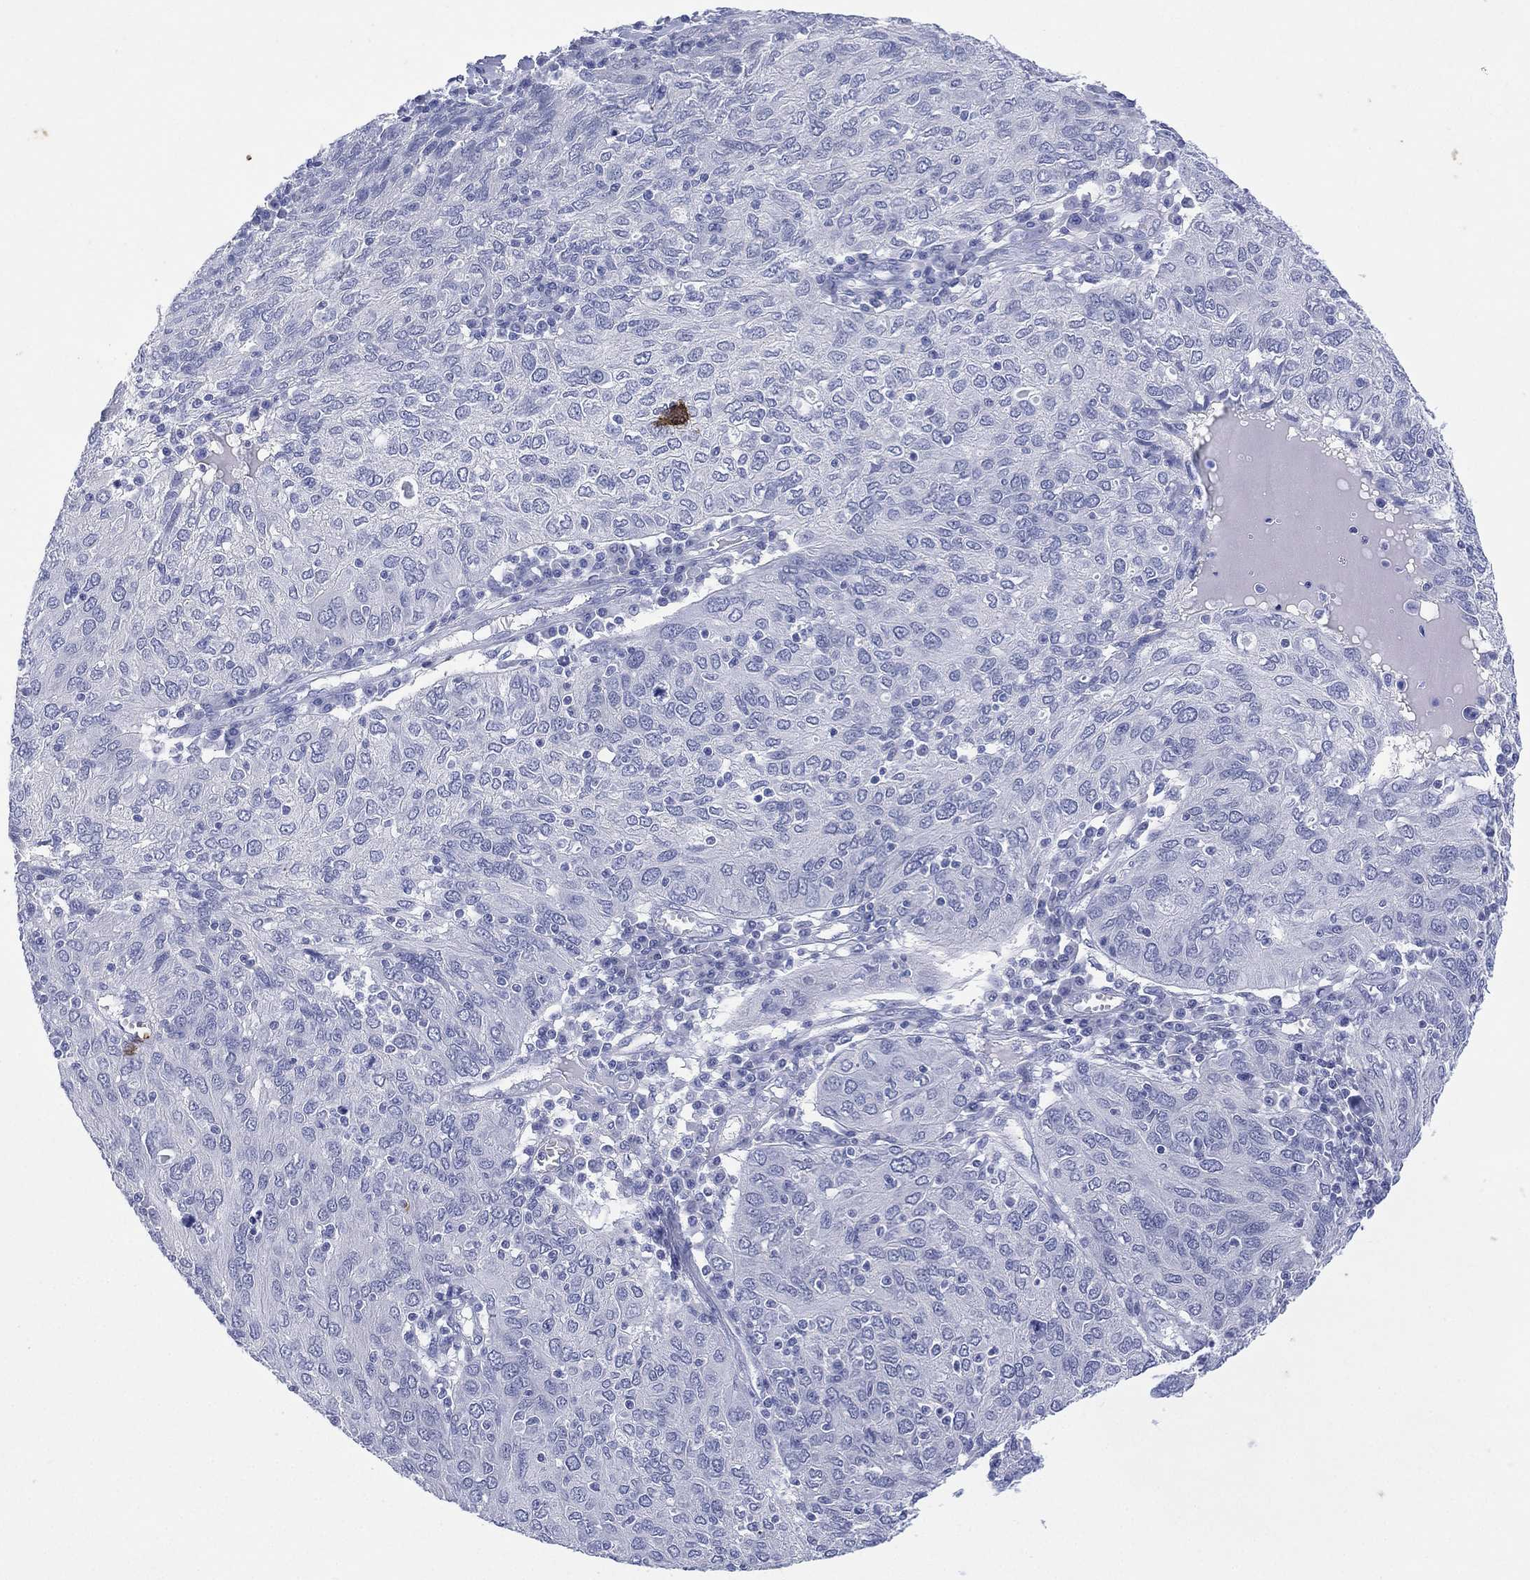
{"staining": {"intensity": "negative", "quantity": "none", "location": "none"}, "tissue": "ovarian cancer", "cell_type": "Tumor cells", "image_type": "cancer", "snomed": [{"axis": "morphology", "description": "Carcinoma, endometroid"}, {"axis": "topography", "description": "Ovary"}], "caption": "A micrograph of human endometroid carcinoma (ovarian) is negative for staining in tumor cells. Nuclei are stained in blue.", "gene": "DSG1", "patient": {"sex": "female", "age": 50}}